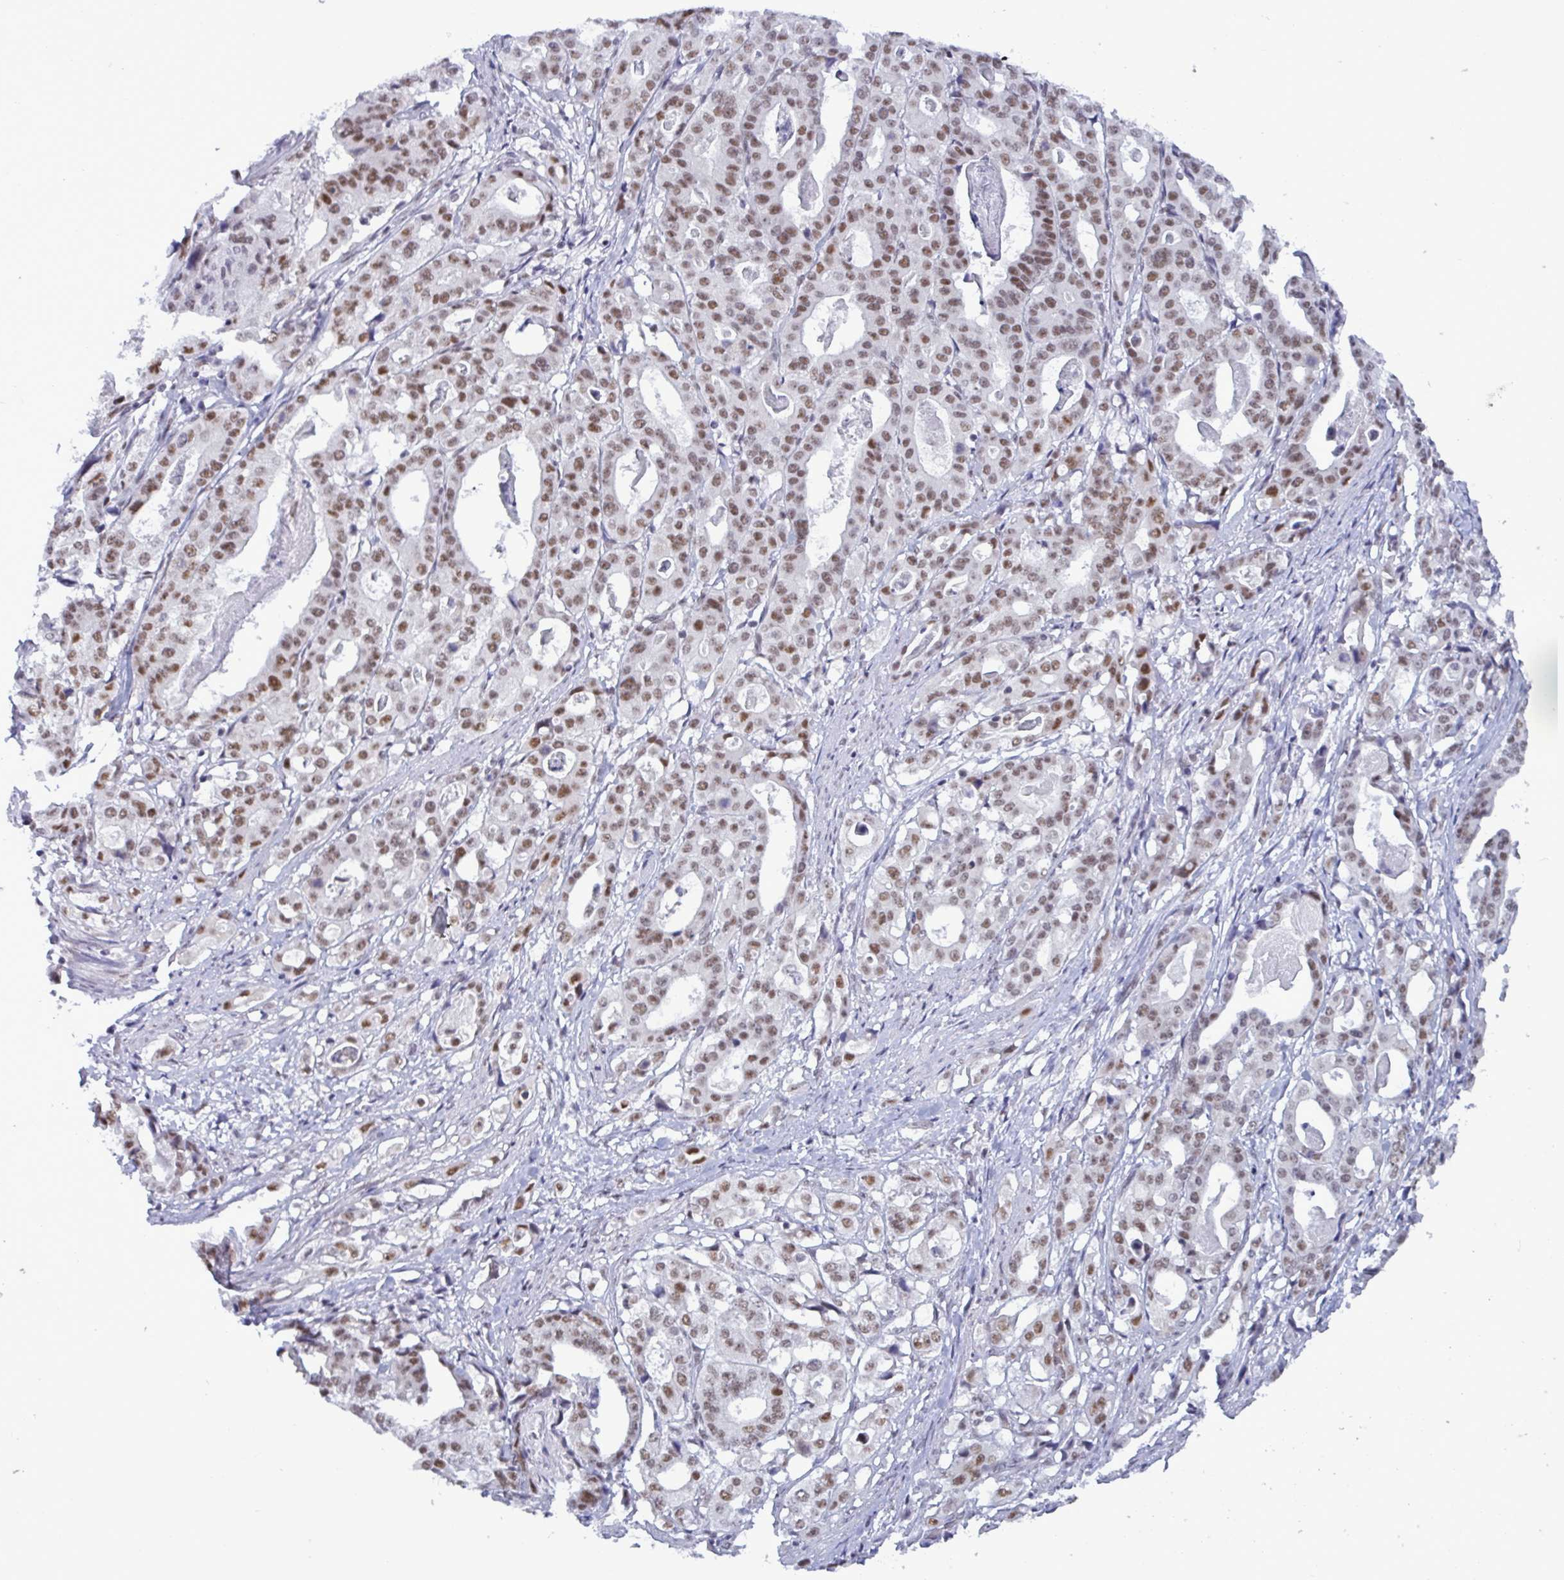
{"staining": {"intensity": "moderate", "quantity": ">75%", "location": "nuclear"}, "tissue": "stomach cancer", "cell_type": "Tumor cells", "image_type": "cancer", "snomed": [{"axis": "morphology", "description": "Adenocarcinoma, NOS"}, {"axis": "topography", "description": "Stomach"}], "caption": "Immunohistochemistry (IHC) (DAB (3,3'-diaminobenzidine)) staining of stomach cancer exhibits moderate nuclear protein expression in about >75% of tumor cells.", "gene": "PPP1R10", "patient": {"sex": "male", "age": 48}}